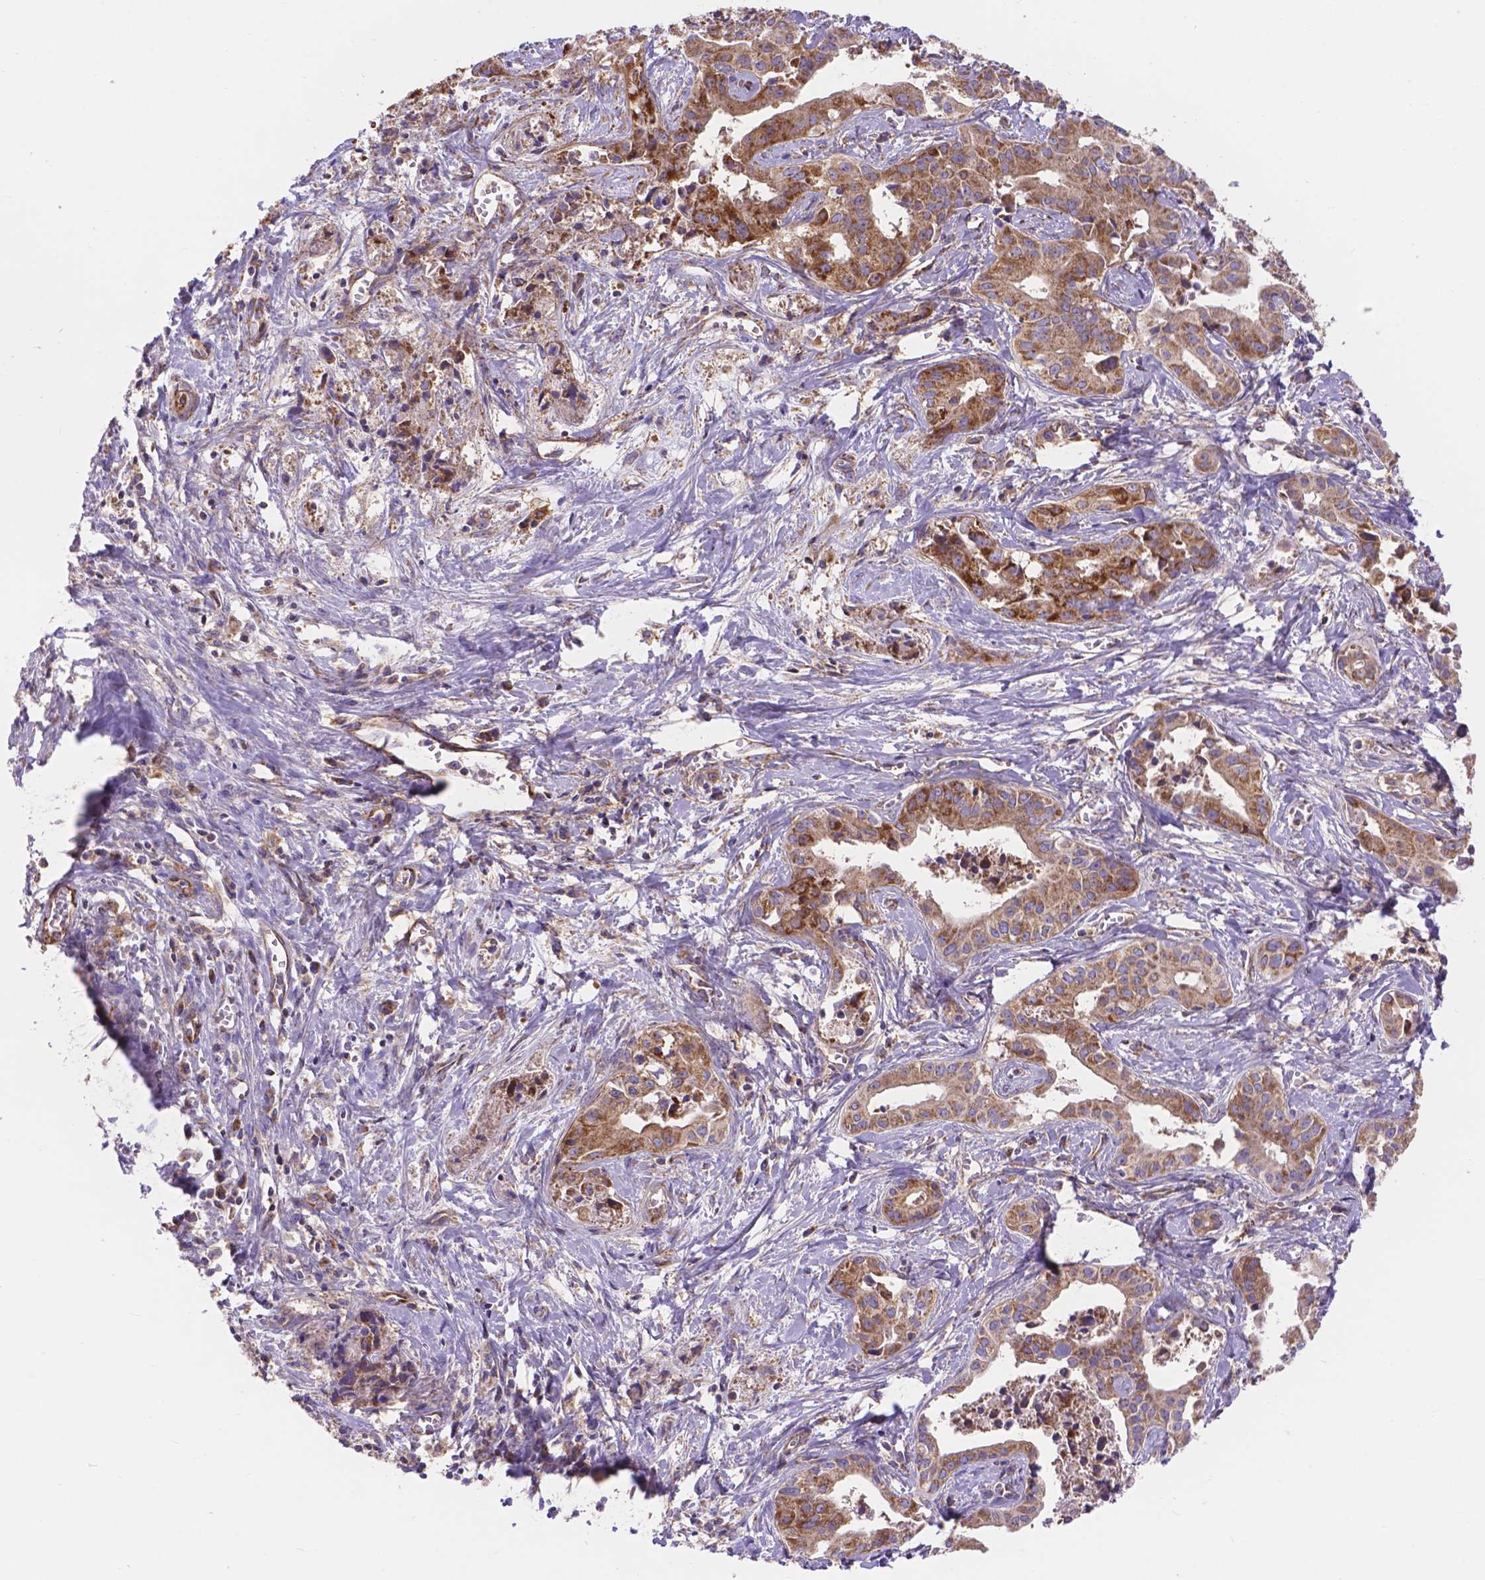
{"staining": {"intensity": "moderate", "quantity": "25%-75%", "location": "cytoplasmic/membranous"}, "tissue": "liver cancer", "cell_type": "Tumor cells", "image_type": "cancer", "snomed": [{"axis": "morphology", "description": "Cholangiocarcinoma"}, {"axis": "topography", "description": "Liver"}], "caption": "Immunohistochemistry (IHC) (DAB (3,3'-diaminobenzidine)) staining of human liver cholangiocarcinoma reveals moderate cytoplasmic/membranous protein positivity in approximately 25%-75% of tumor cells.", "gene": "AK3", "patient": {"sex": "female", "age": 65}}